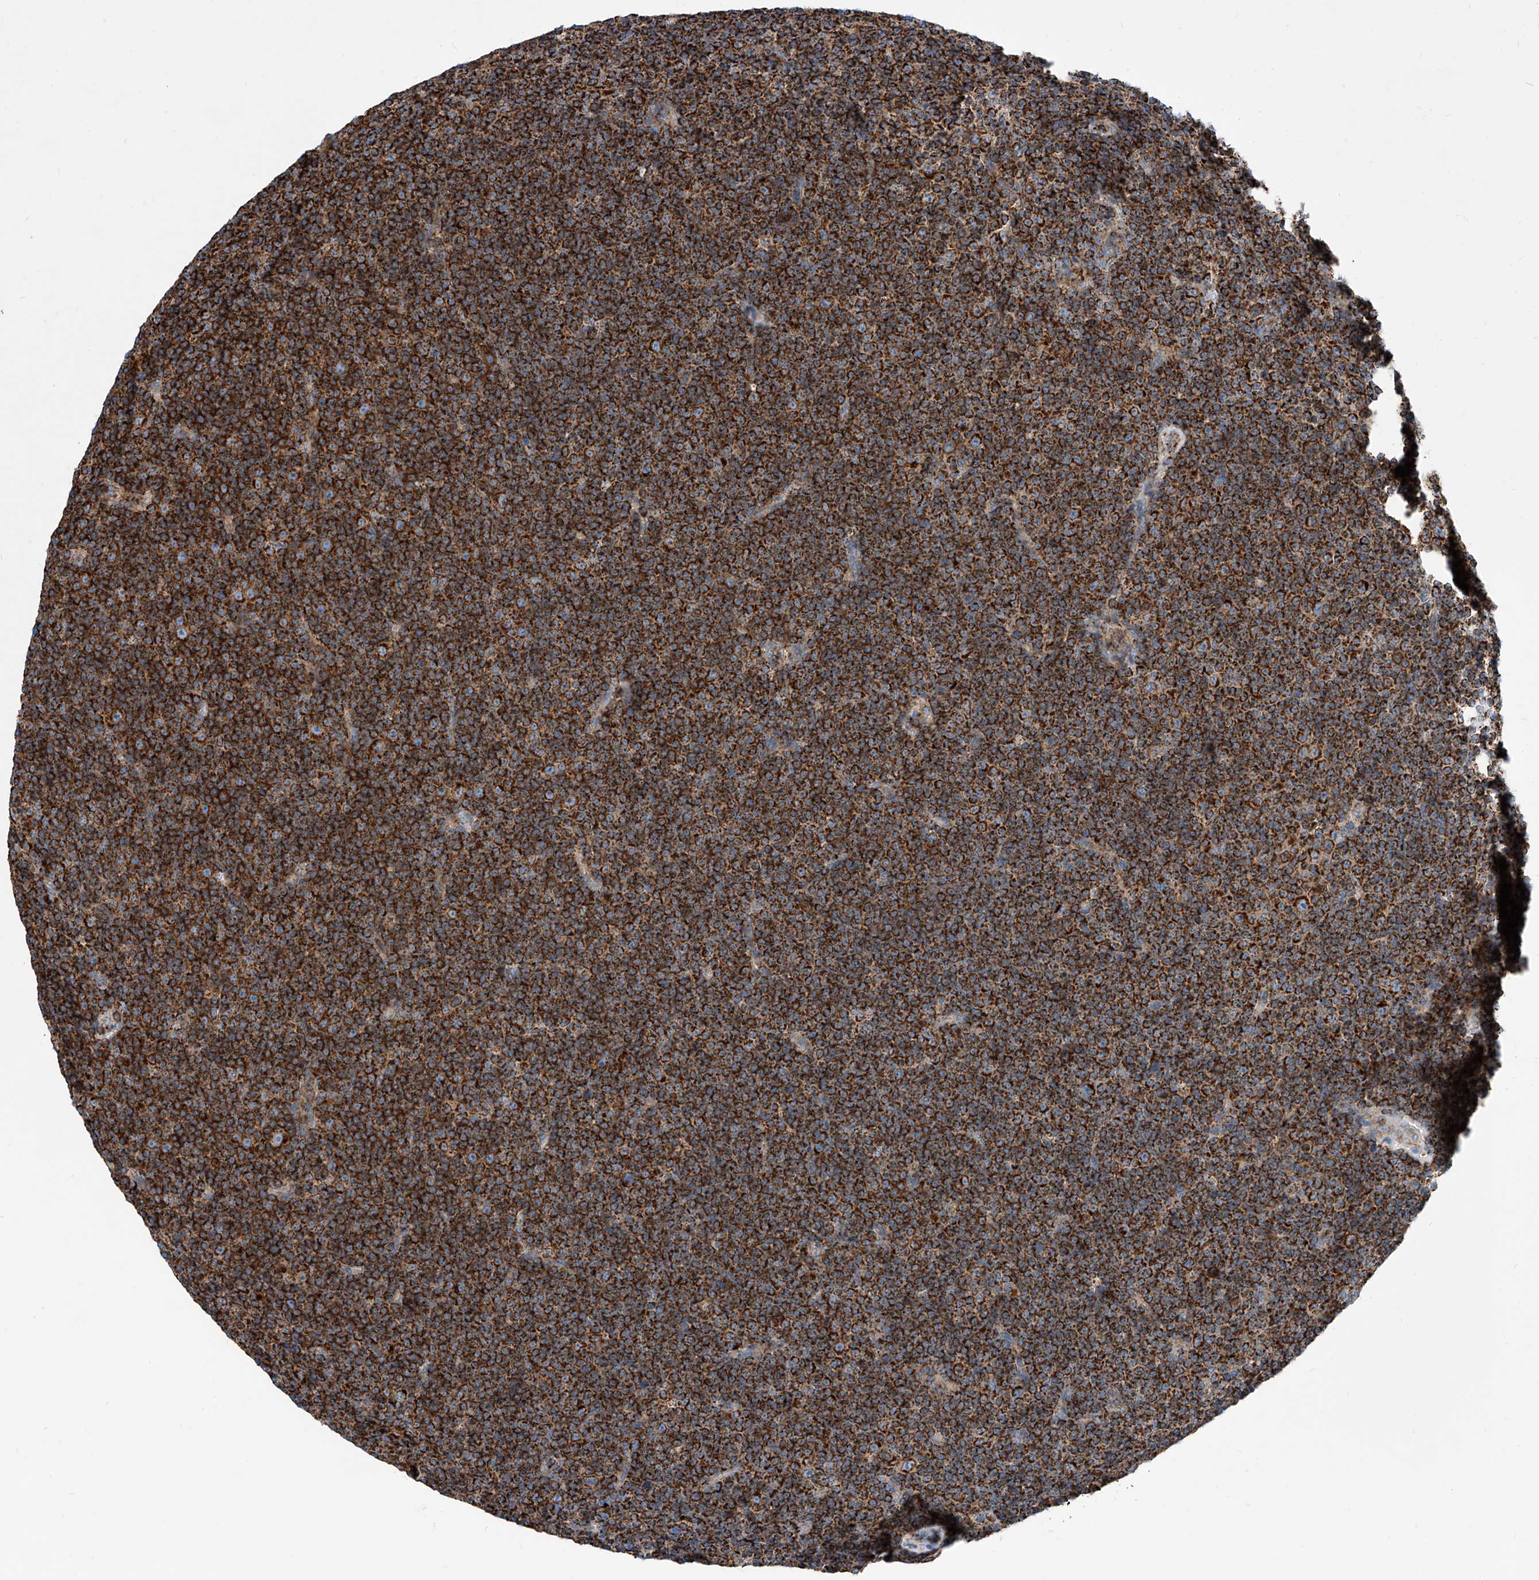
{"staining": {"intensity": "strong", "quantity": ">75%", "location": "cytoplasmic/membranous"}, "tissue": "lymphoma", "cell_type": "Tumor cells", "image_type": "cancer", "snomed": [{"axis": "morphology", "description": "Malignant lymphoma, non-Hodgkin's type, Low grade"}, {"axis": "topography", "description": "Lymph node"}], "caption": "A high-resolution micrograph shows IHC staining of malignant lymphoma, non-Hodgkin's type (low-grade), which reveals strong cytoplasmic/membranous positivity in about >75% of tumor cells.", "gene": "CPNE5", "patient": {"sex": "female", "age": 67}}